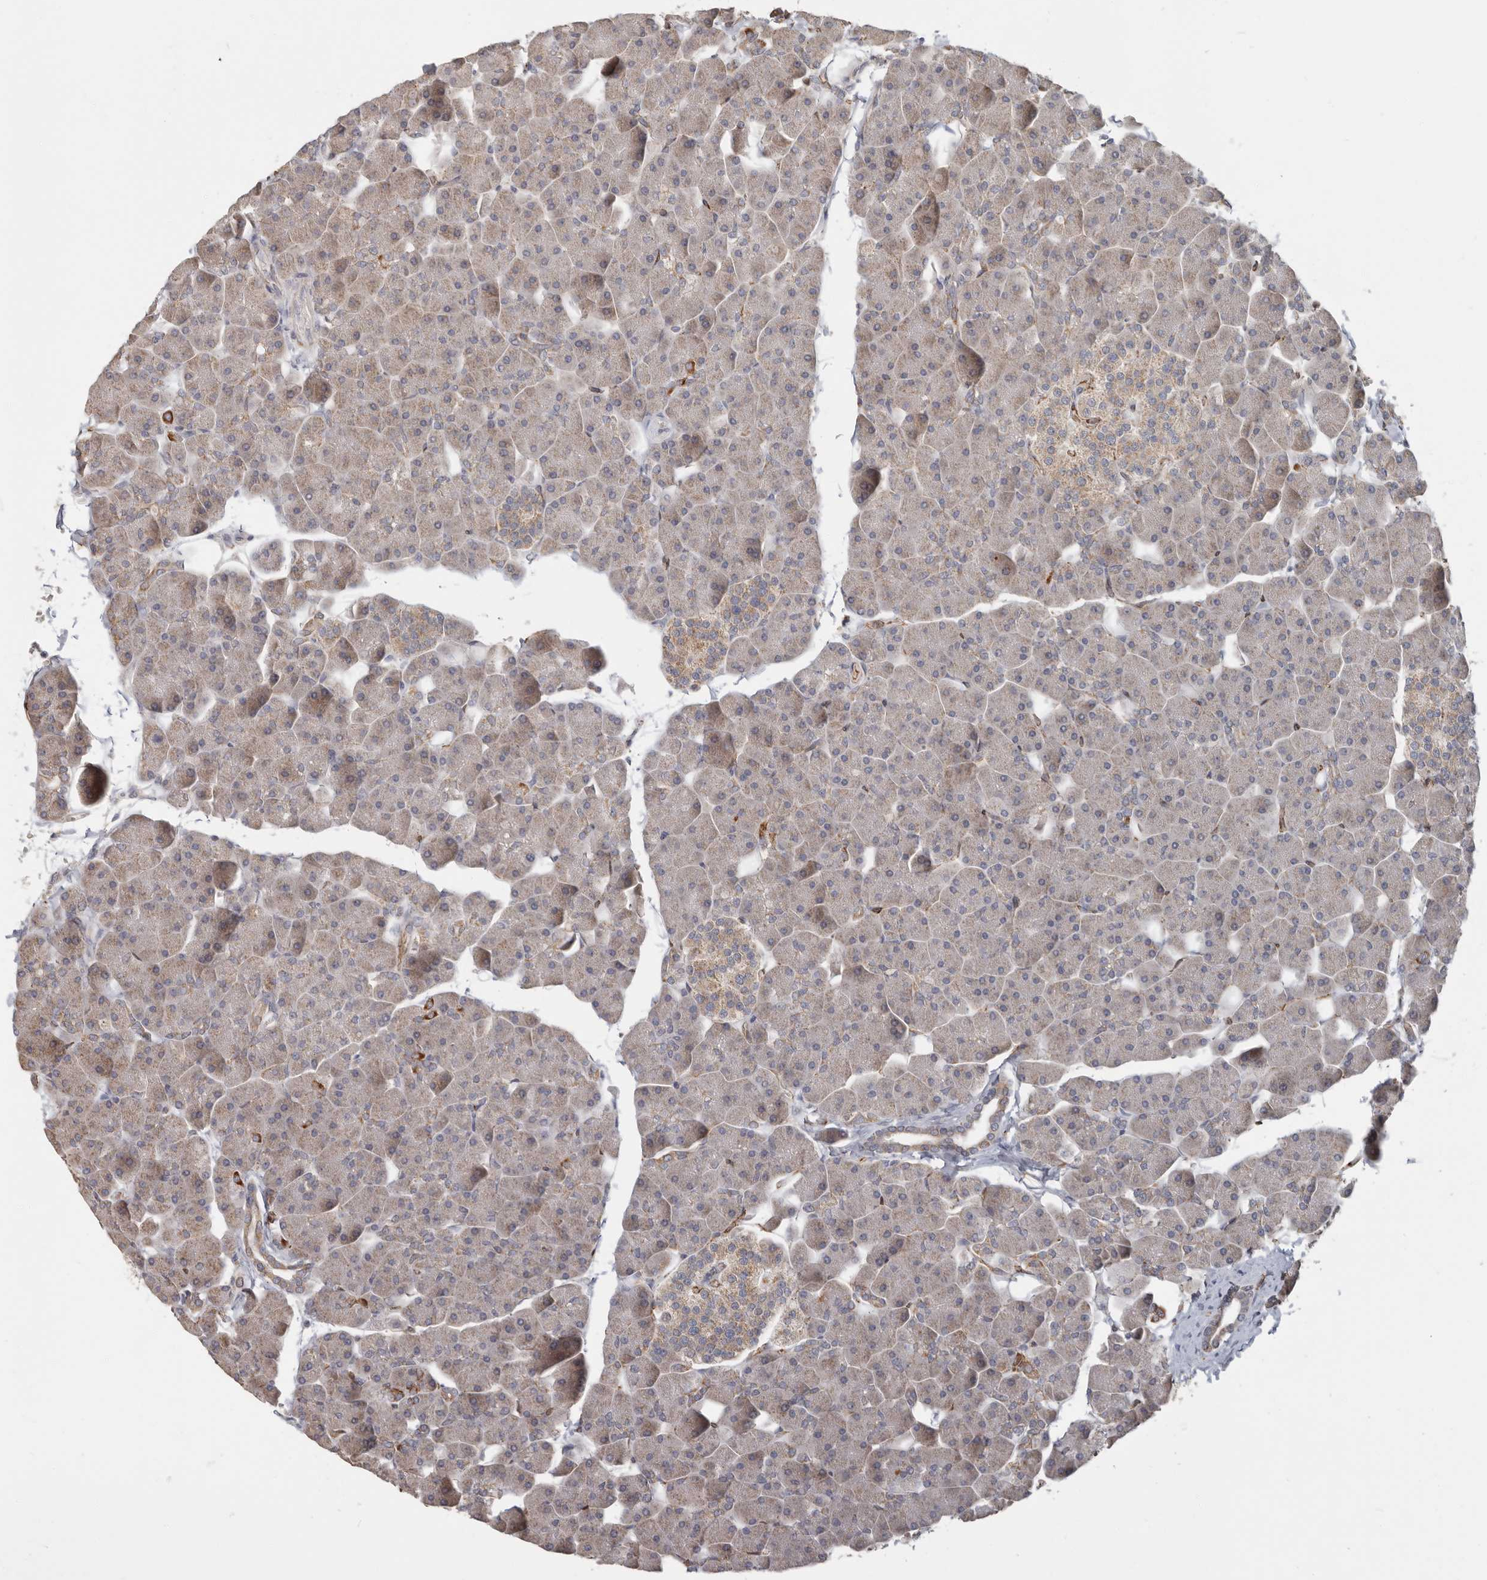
{"staining": {"intensity": "weak", "quantity": "<25%", "location": "cytoplasmic/membranous"}, "tissue": "pancreas", "cell_type": "Exocrine glandular cells", "image_type": "normal", "snomed": [{"axis": "morphology", "description": "Normal tissue, NOS"}, {"axis": "topography", "description": "Pancreas"}], "caption": "This is a photomicrograph of IHC staining of unremarkable pancreas, which shows no expression in exocrine glandular cells.", "gene": "SPRING1", "patient": {"sex": "male", "age": 35}}